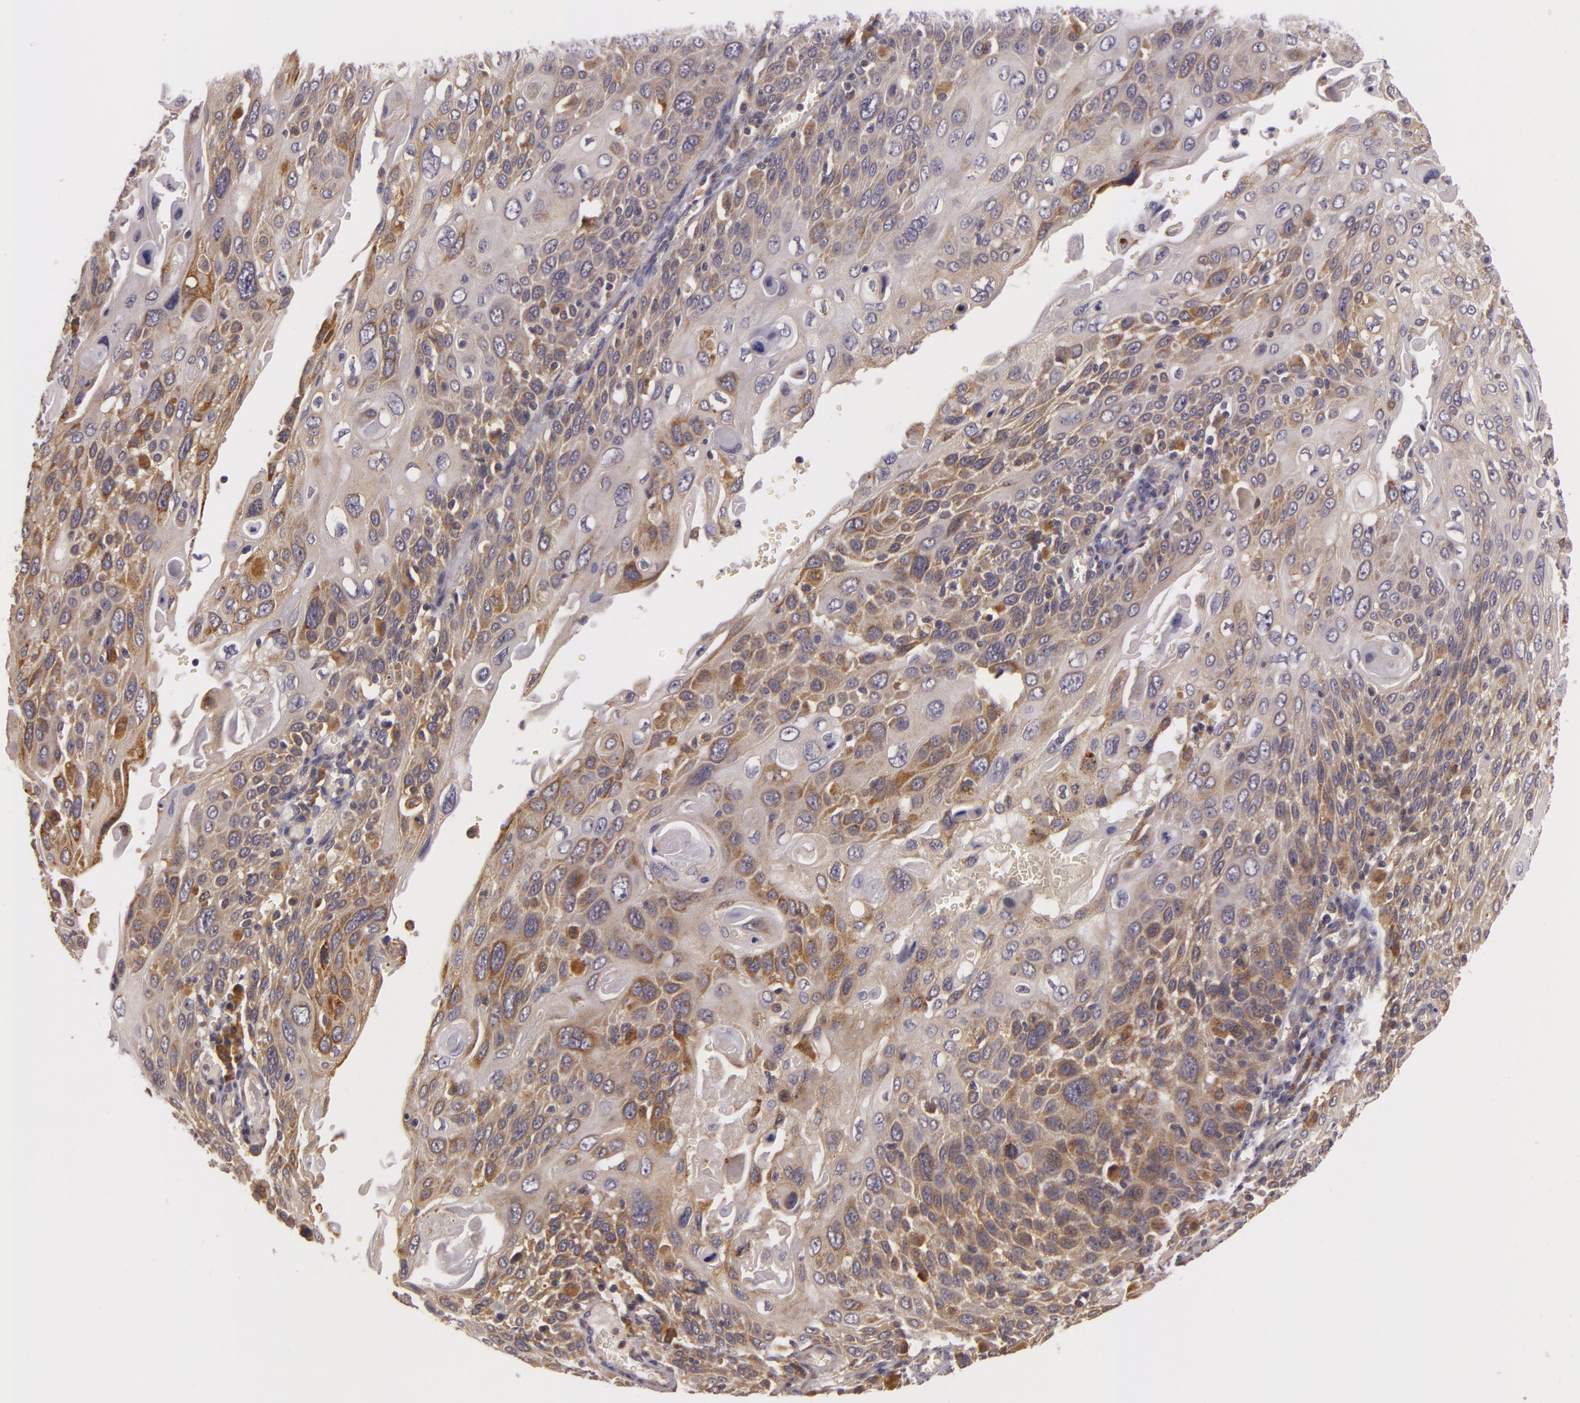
{"staining": {"intensity": "weak", "quantity": ">75%", "location": "cytoplasmic/membranous"}, "tissue": "cervical cancer", "cell_type": "Tumor cells", "image_type": "cancer", "snomed": [{"axis": "morphology", "description": "Squamous cell carcinoma, NOS"}, {"axis": "topography", "description": "Cervix"}], "caption": "High-magnification brightfield microscopy of cervical cancer (squamous cell carcinoma) stained with DAB (3,3'-diaminobenzidine) (brown) and counterstained with hematoxylin (blue). tumor cells exhibit weak cytoplasmic/membranous staining is seen in approximately>75% of cells.", "gene": "PPP1R3F", "patient": {"sex": "female", "age": 54}}